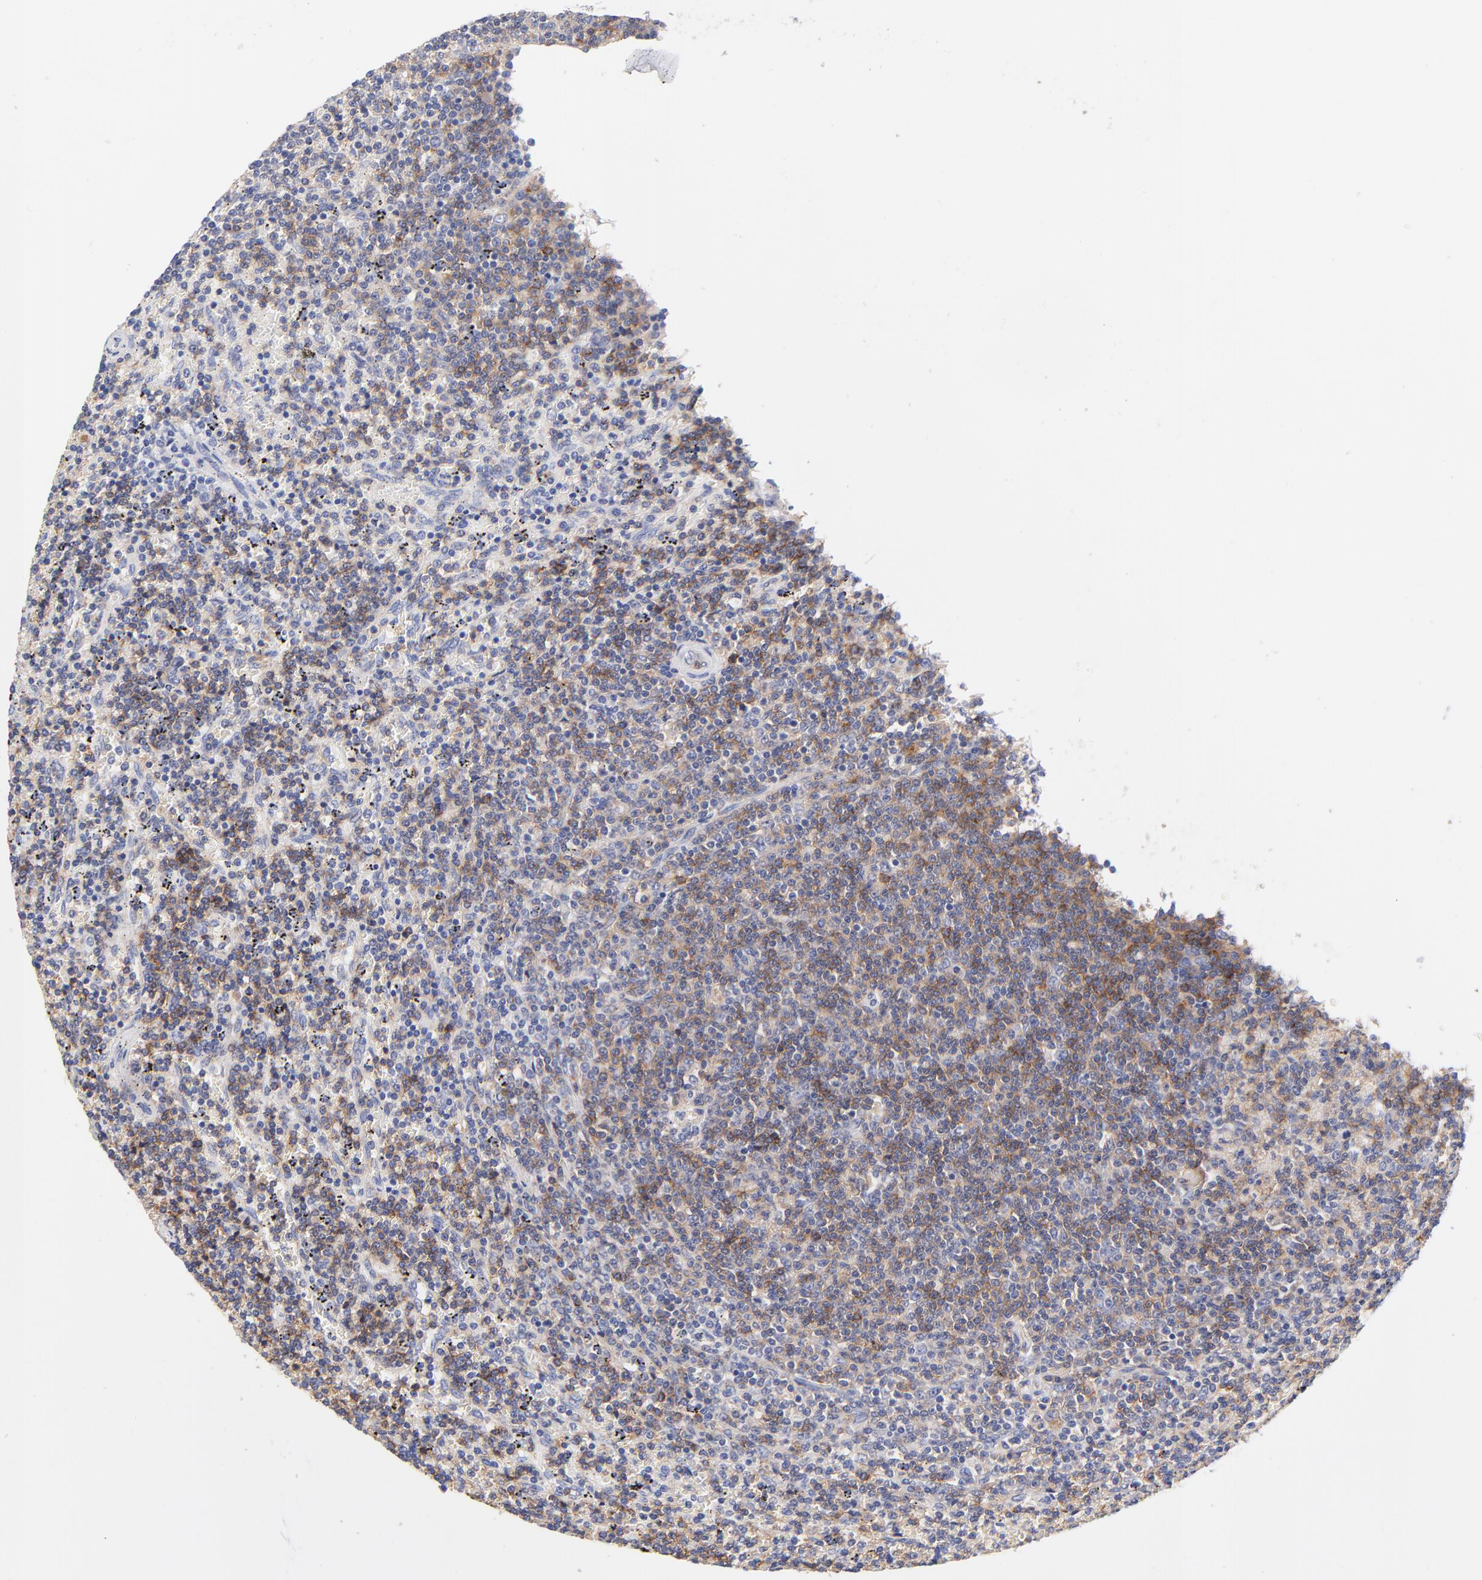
{"staining": {"intensity": "moderate", "quantity": "25%-75%", "location": "cytoplasmic/membranous"}, "tissue": "lymphoma", "cell_type": "Tumor cells", "image_type": "cancer", "snomed": [{"axis": "morphology", "description": "Malignant lymphoma, non-Hodgkin's type, Low grade"}, {"axis": "topography", "description": "Spleen"}], "caption": "DAB immunohistochemical staining of malignant lymphoma, non-Hodgkin's type (low-grade) displays moderate cytoplasmic/membranous protein positivity in approximately 25%-75% of tumor cells.", "gene": "TNFRSF13C", "patient": {"sex": "female", "age": 50}}